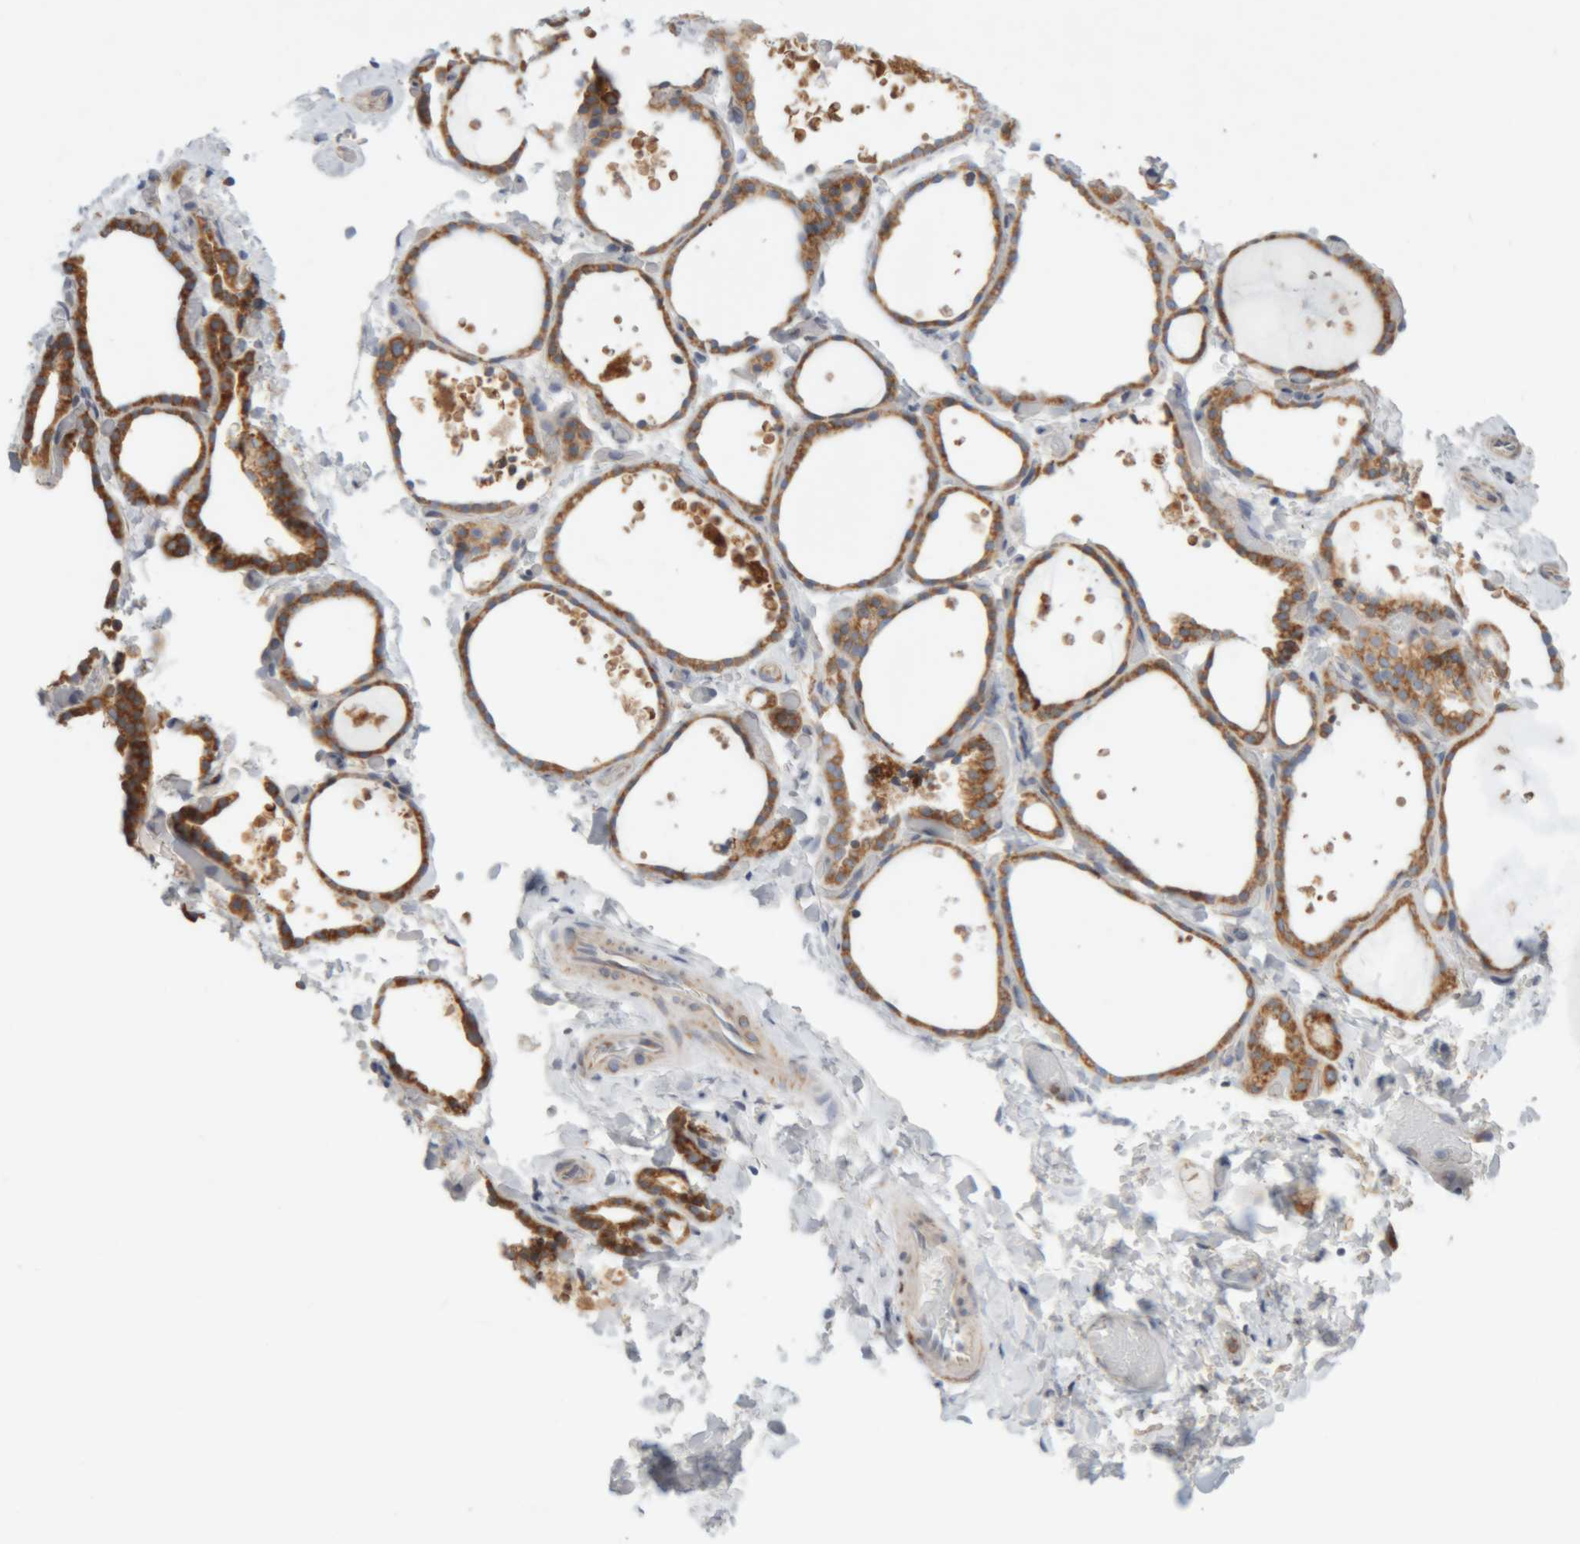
{"staining": {"intensity": "moderate", "quantity": ">75%", "location": "cytoplasmic/membranous"}, "tissue": "thyroid gland", "cell_type": "Glandular cells", "image_type": "normal", "snomed": [{"axis": "morphology", "description": "Normal tissue, NOS"}, {"axis": "topography", "description": "Thyroid gland"}], "caption": "This is a histology image of immunohistochemistry staining of normal thyroid gland, which shows moderate positivity in the cytoplasmic/membranous of glandular cells.", "gene": "RPN2", "patient": {"sex": "female", "age": 44}}